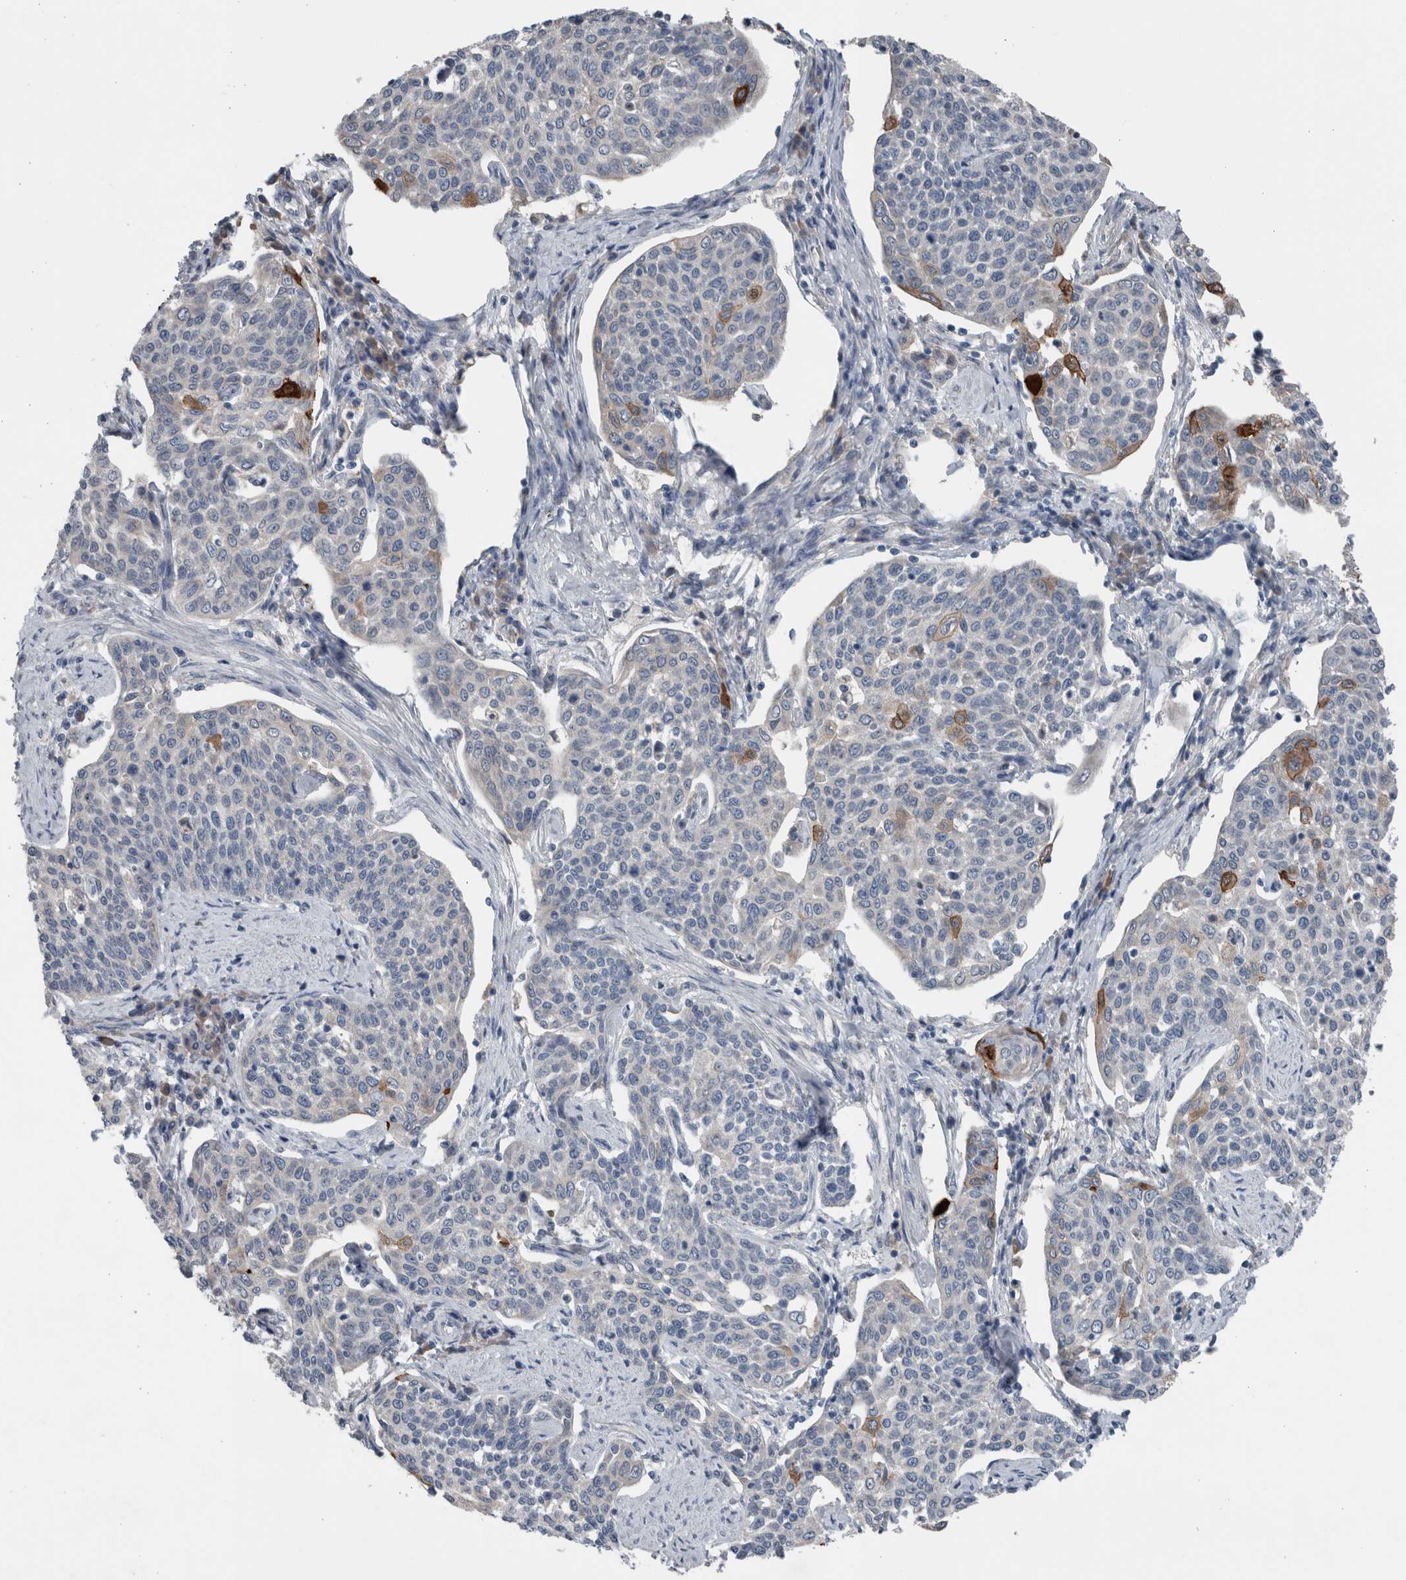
{"staining": {"intensity": "strong", "quantity": "<25%", "location": "cytoplasmic/membranous"}, "tissue": "cervical cancer", "cell_type": "Tumor cells", "image_type": "cancer", "snomed": [{"axis": "morphology", "description": "Squamous cell carcinoma, NOS"}, {"axis": "topography", "description": "Cervix"}], "caption": "A high-resolution micrograph shows immunohistochemistry staining of cervical cancer (squamous cell carcinoma), which displays strong cytoplasmic/membranous positivity in about <25% of tumor cells.", "gene": "CRNN", "patient": {"sex": "female", "age": 34}}